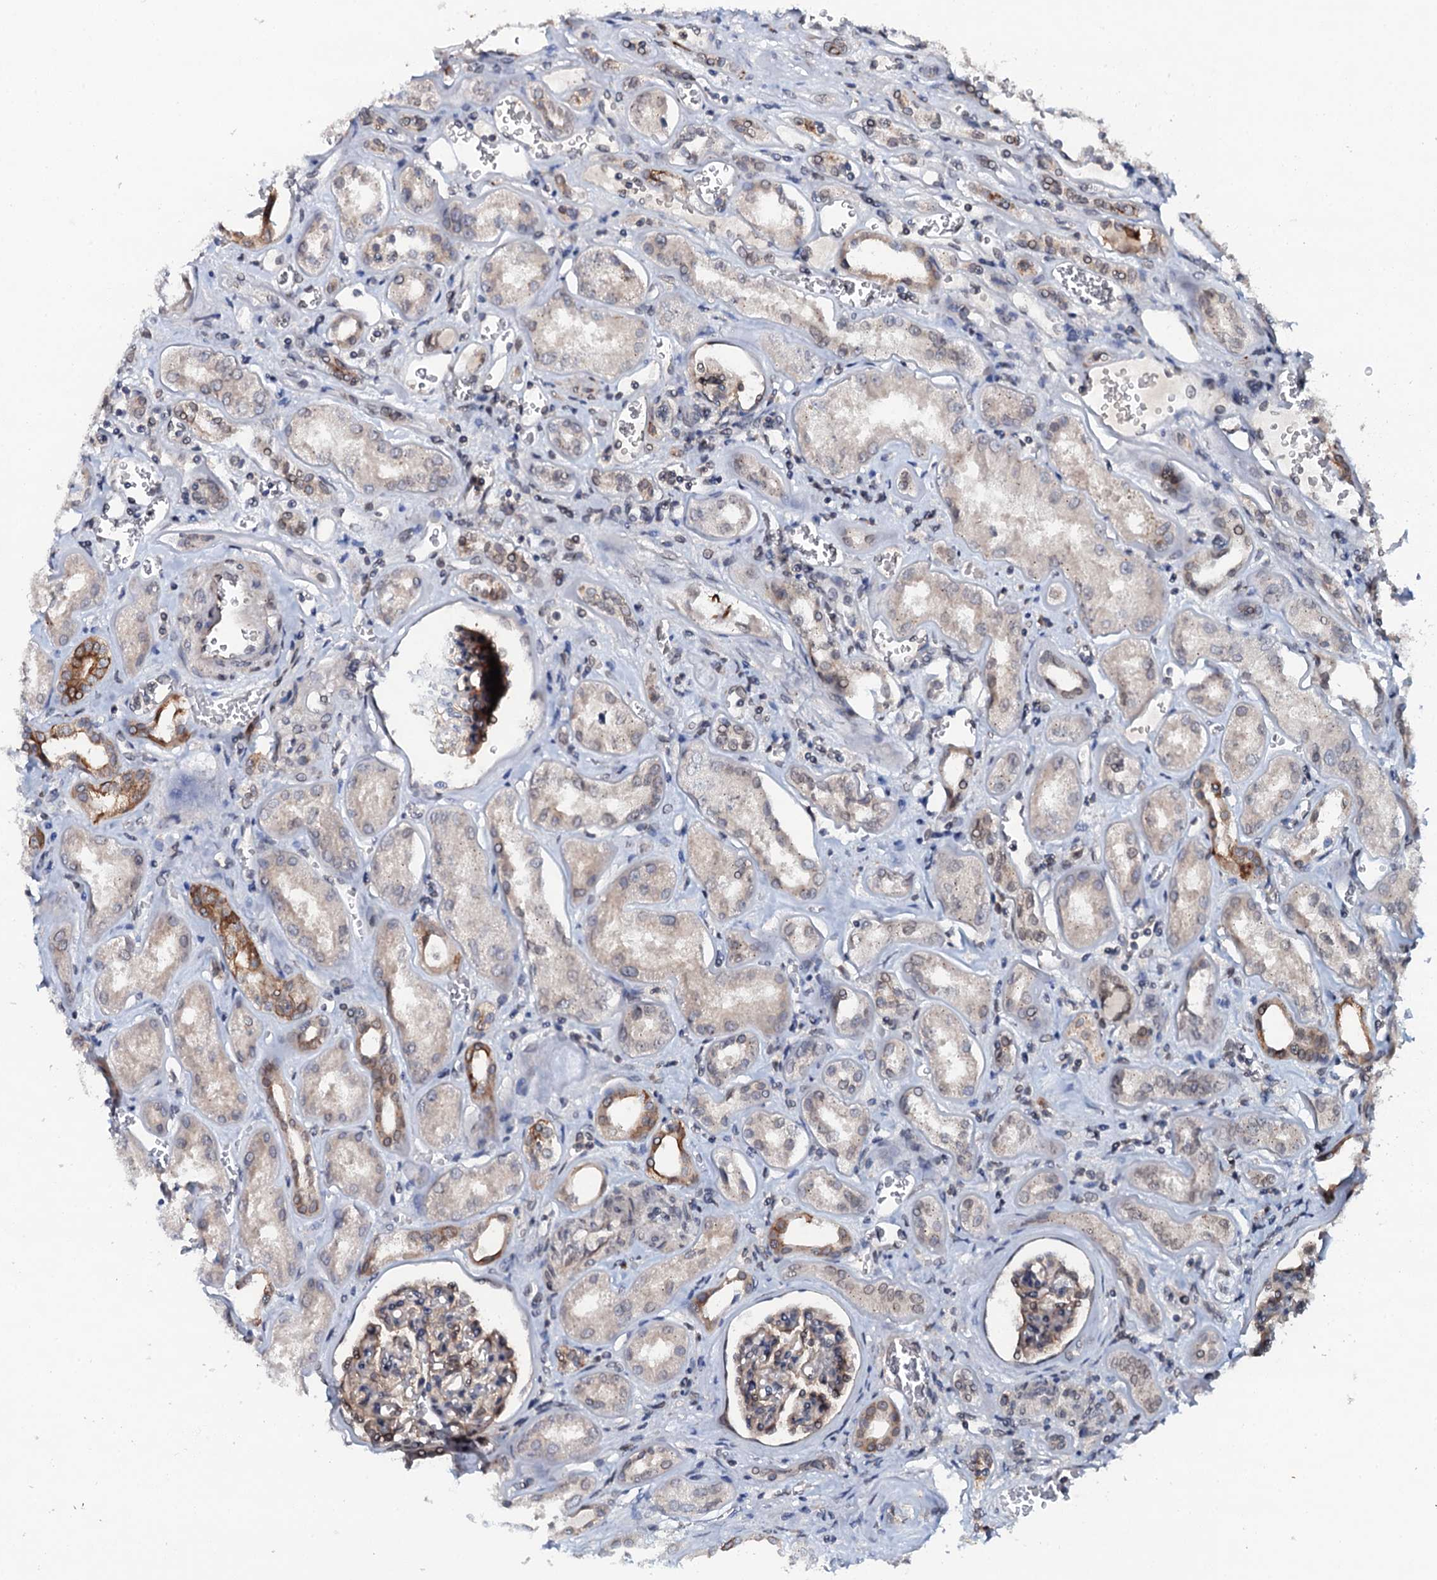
{"staining": {"intensity": "moderate", "quantity": "<25%", "location": "cytoplasmic/membranous"}, "tissue": "kidney", "cell_type": "Cells in glomeruli", "image_type": "normal", "snomed": [{"axis": "morphology", "description": "Normal tissue, NOS"}, {"axis": "morphology", "description": "Adenocarcinoma, NOS"}, {"axis": "topography", "description": "Kidney"}], "caption": "IHC of unremarkable kidney shows low levels of moderate cytoplasmic/membranous expression in about <25% of cells in glomeruli.", "gene": "SNTA1", "patient": {"sex": "female", "age": 68}}